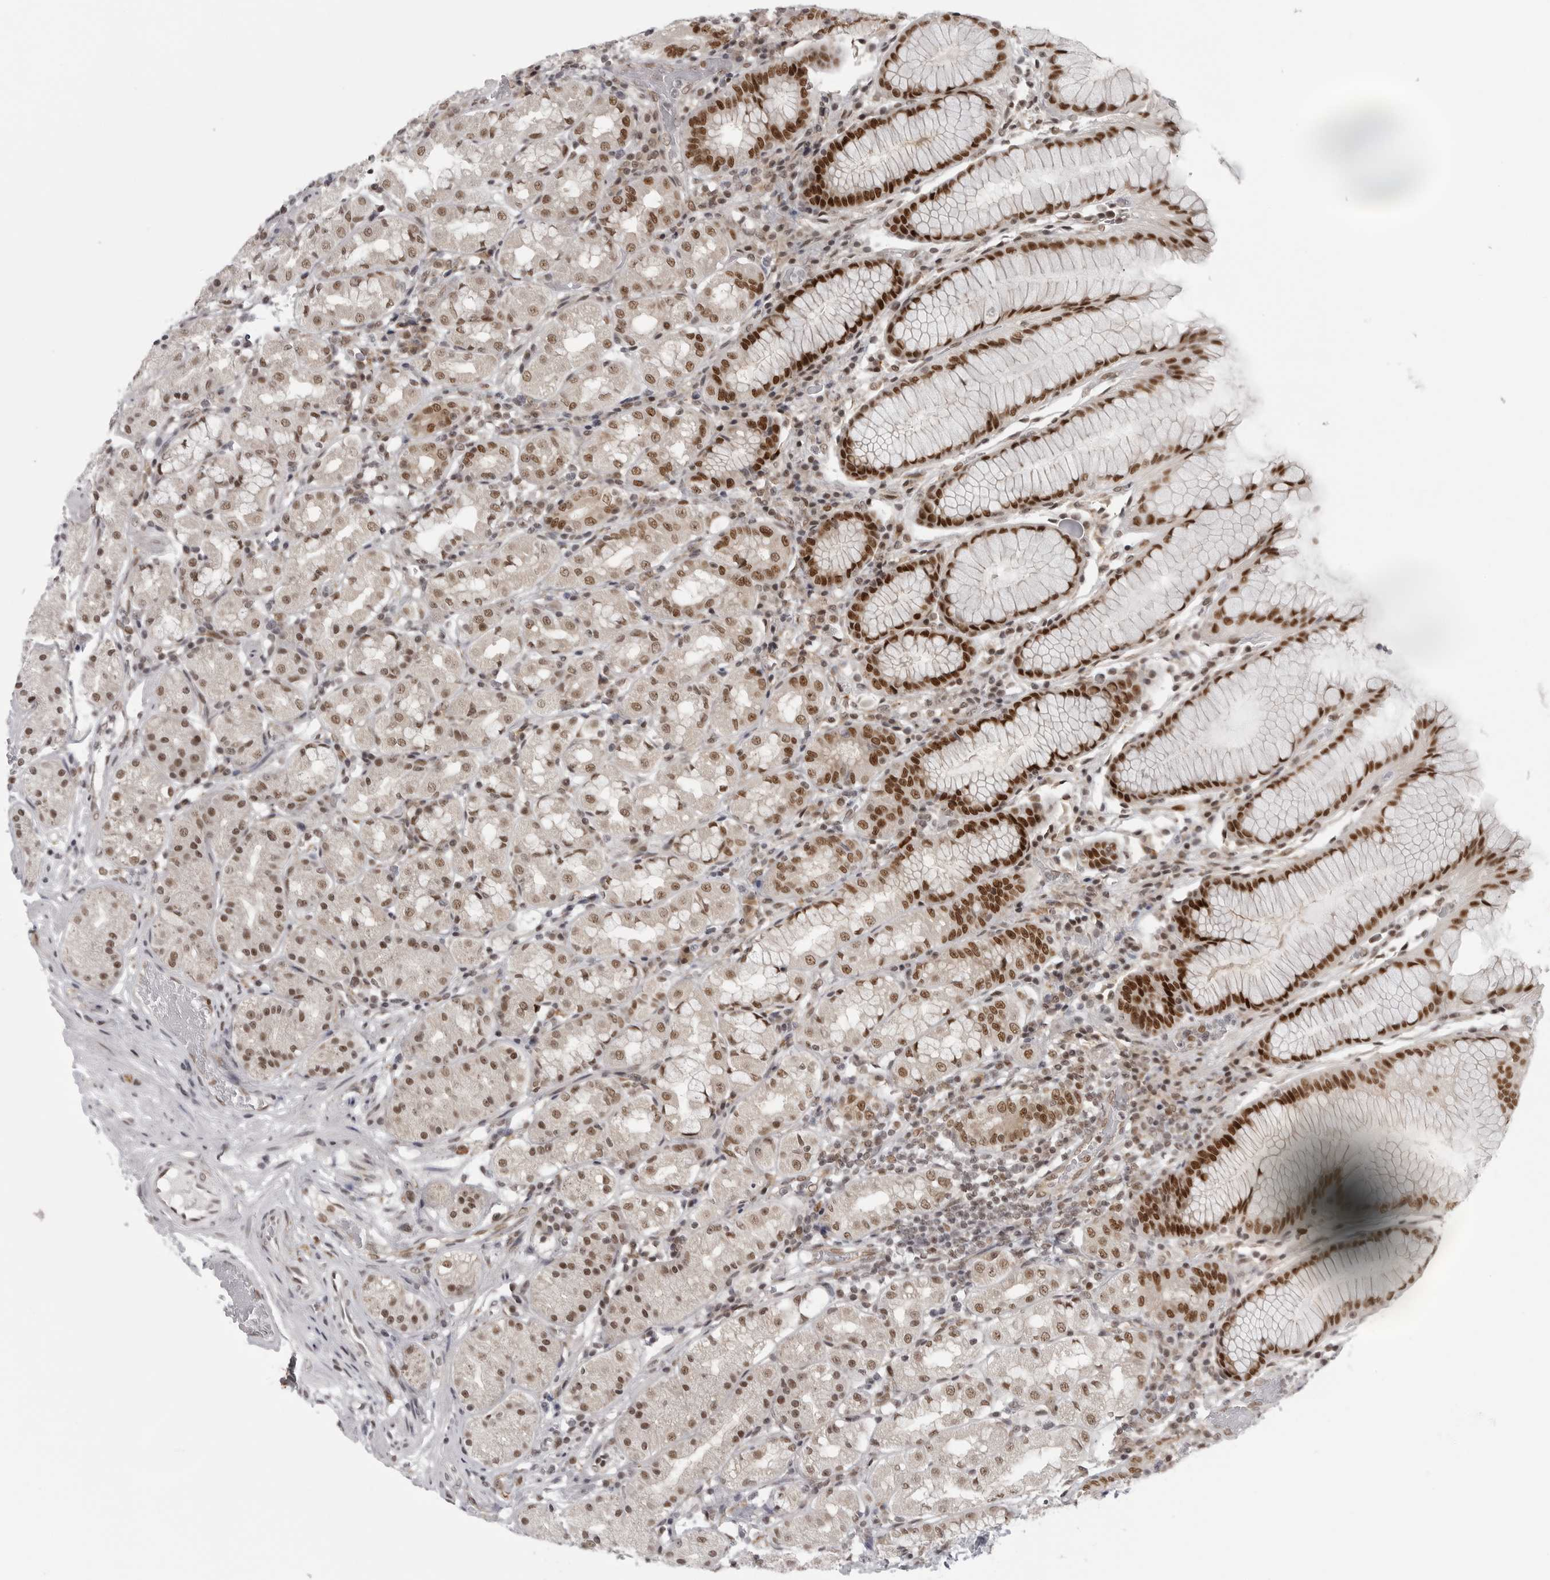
{"staining": {"intensity": "strong", "quantity": "25%-75%", "location": "nuclear"}, "tissue": "stomach", "cell_type": "Glandular cells", "image_type": "normal", "snomed": [{"axis": "morphology", "description": "Normal tissue, NOS"}, {"axis": "topography", "description": "Stomach, lower"}], "caption": "Immunohistochemistry (IHC) image of normal stomach: stomach stained using immunohistochemistry (IHC) exhibits high levels of strong protein expression localized specifically in the nuclear of glandular cells, appearing as a nuclear brown color.", "gene": "PRDM10", "patient": {"sex": "female", "age": 56}}